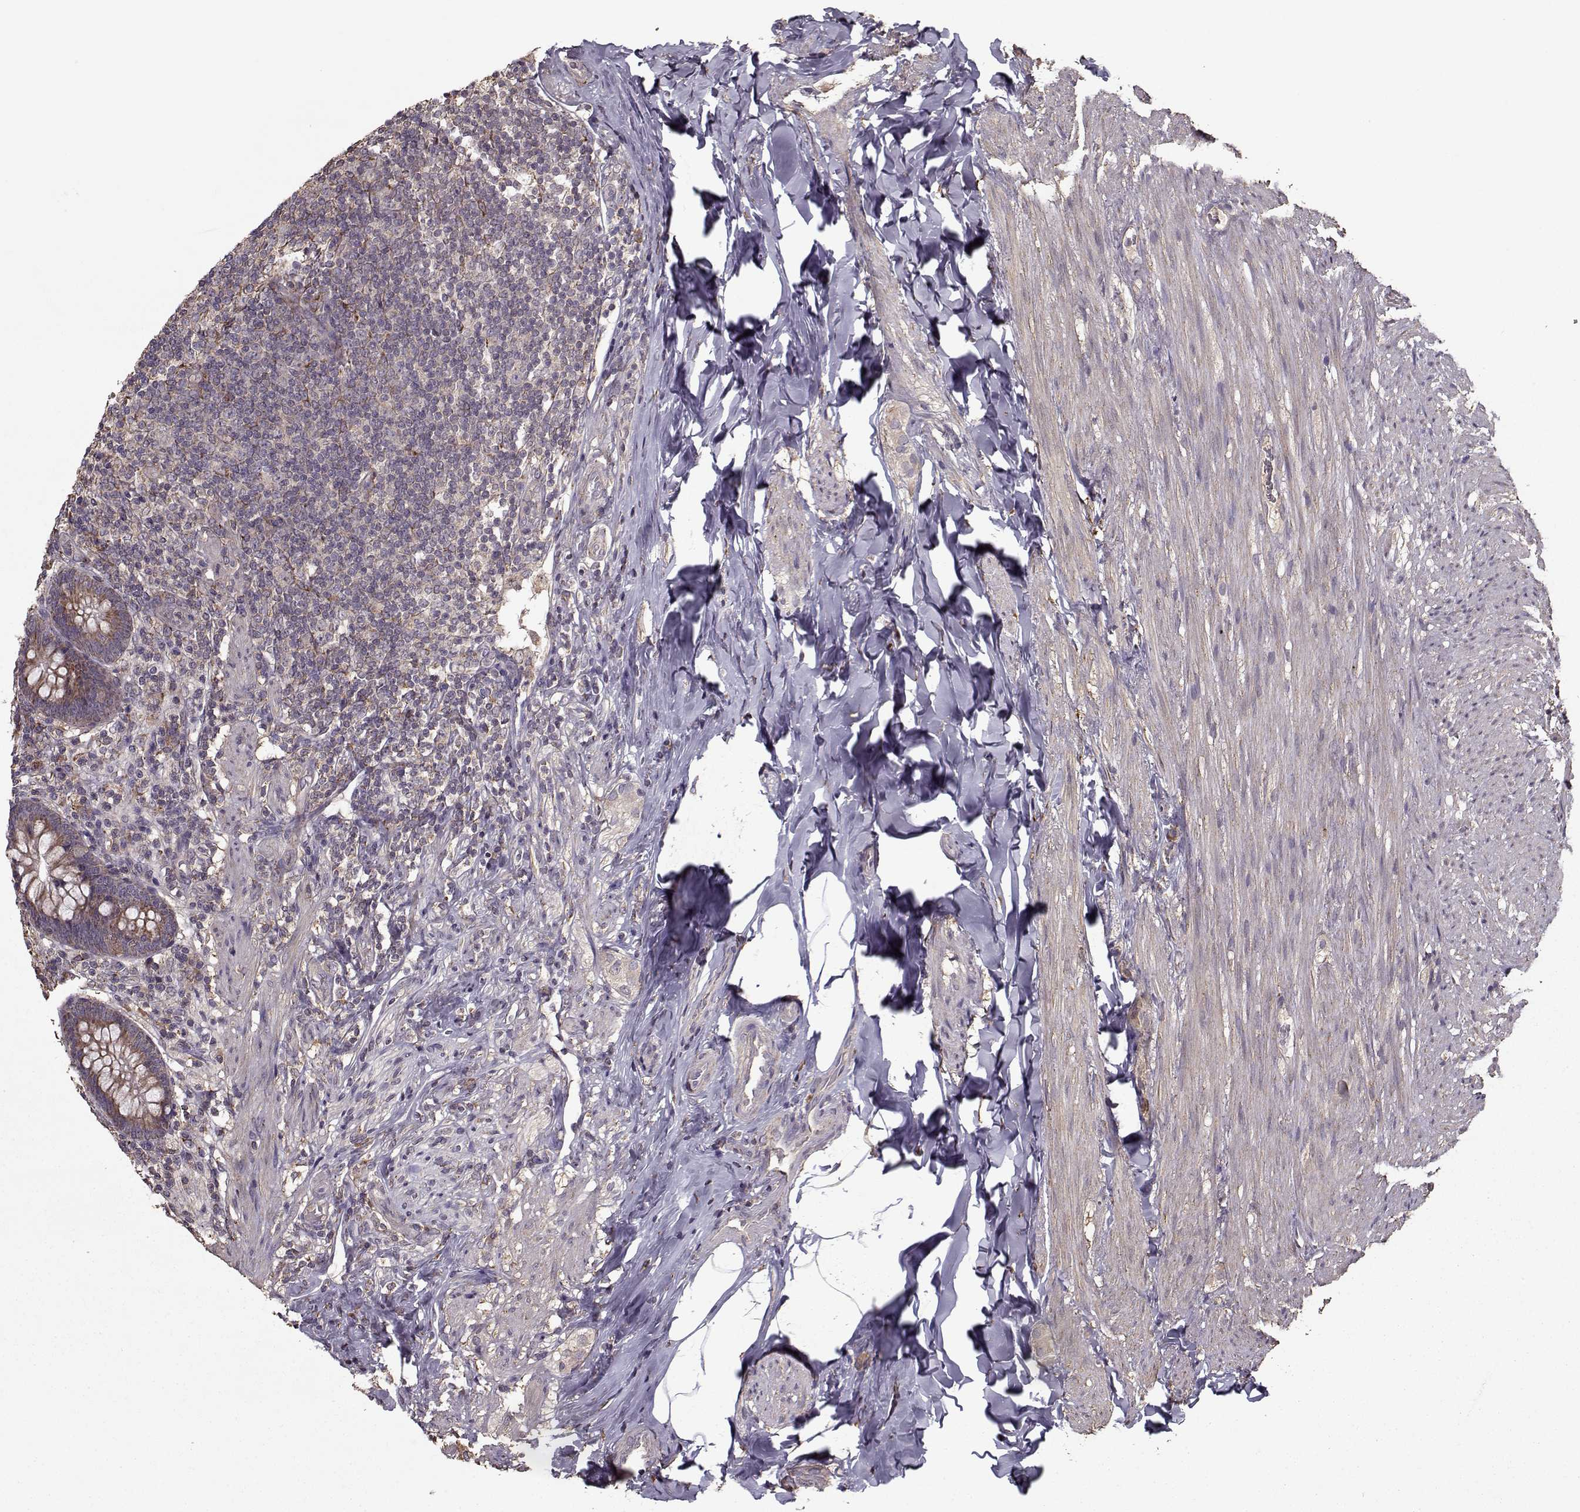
{"staining": {"intensity": "strong", "quantity": ">75%", "location": "cytoplasmic/membranous"}, "tissue": "appendix", "cell_type": "Glandular cells", "image_type": "normal", "snomed": [{"axis": "morphology", "description": "Normal tissue, NOS"}, {"axis": "topography", "description": "Appendix"}], "caption": "DAB (3,3'-diaminobenzidine) immunohistochemical staining of normal appendix shows strong cytoplasmic/membranous protein staining in approximately >75% of glandular cells. (DAB (3,3'-diaminobenzidine) IHC with brightfield microscopy, high magnification).", "gene": "IMMP1L", "patient": {"sex": "male", "age": 47}}